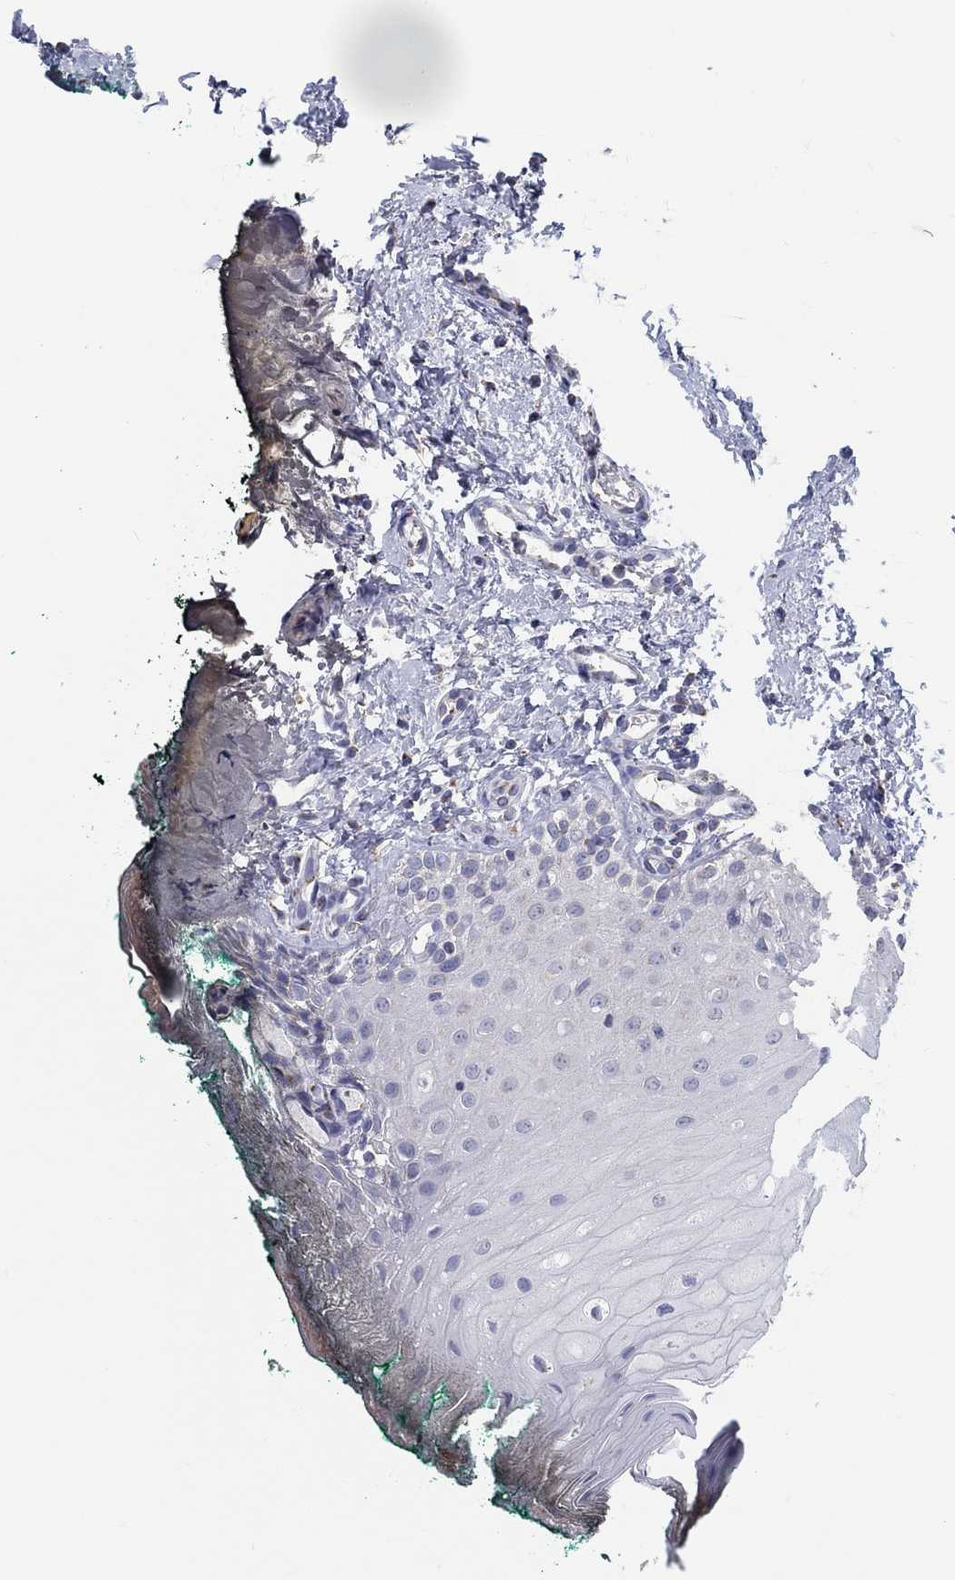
{"staining": {"intensity": "negative", "quantity": "none", "location": "none"}, "tissue": "oral mucosa", "cell_type": "Squamous epithelial cells", "image_type": "normal", "snomed": [{"axis": "morphology", "description": "Normal tissue, NOS"}, {"axis": "topography", "description": "Oral tissue"}], "caption": "Immunohistochemistry (IHC) histopathology image of benign oral mucosa: human oral mucosa stained with DAB (3,3'-diaminobenzidine) reveals no significant protein expression in squamous epithelial cells. (Brightfield microscopy of DAB IHC at high magnification).", "gene": "LRRC4C", "patient": {"sex": "female", "age": 83}}